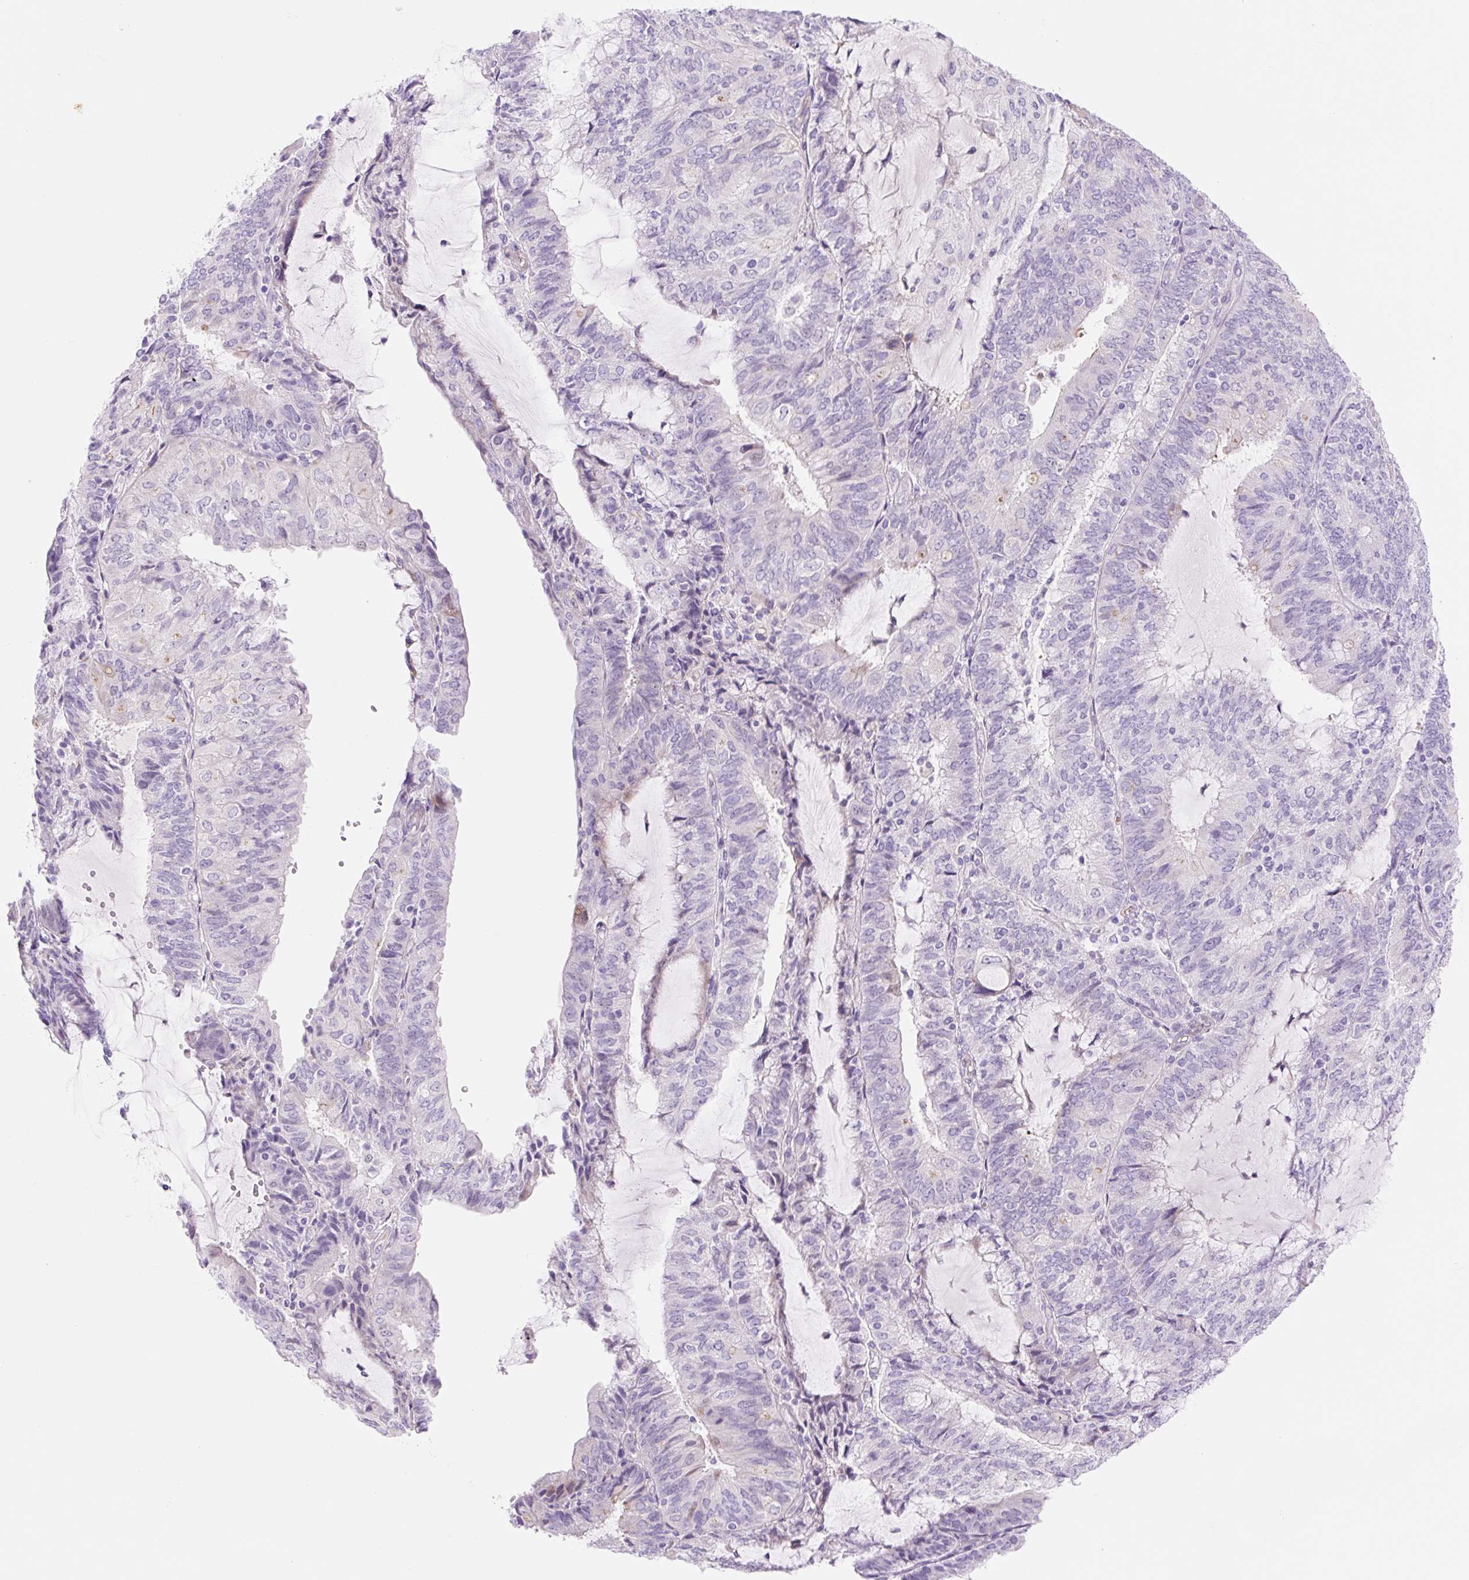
{"staining": {"intensity": "negative", "quantity": "none", "location": "none"}, "tissue": "endometrial cancer", "cell_type": "Tumor cells", "image_type": "cancer", "snomed": [{"axis": "morphology", "description": "Adenocarcinoma, NOS"}, {"axis": "topography", "description": "Endometrium"}], "caption": "This micrograph is of endometrial adenocarcinoma stained with IHC to label a protein in brown with the nuclei are counter-stained blue. There is no staining in tumor cells.", "gene": "ZNF121", "patient": {"sex": "female", "age": 81}}